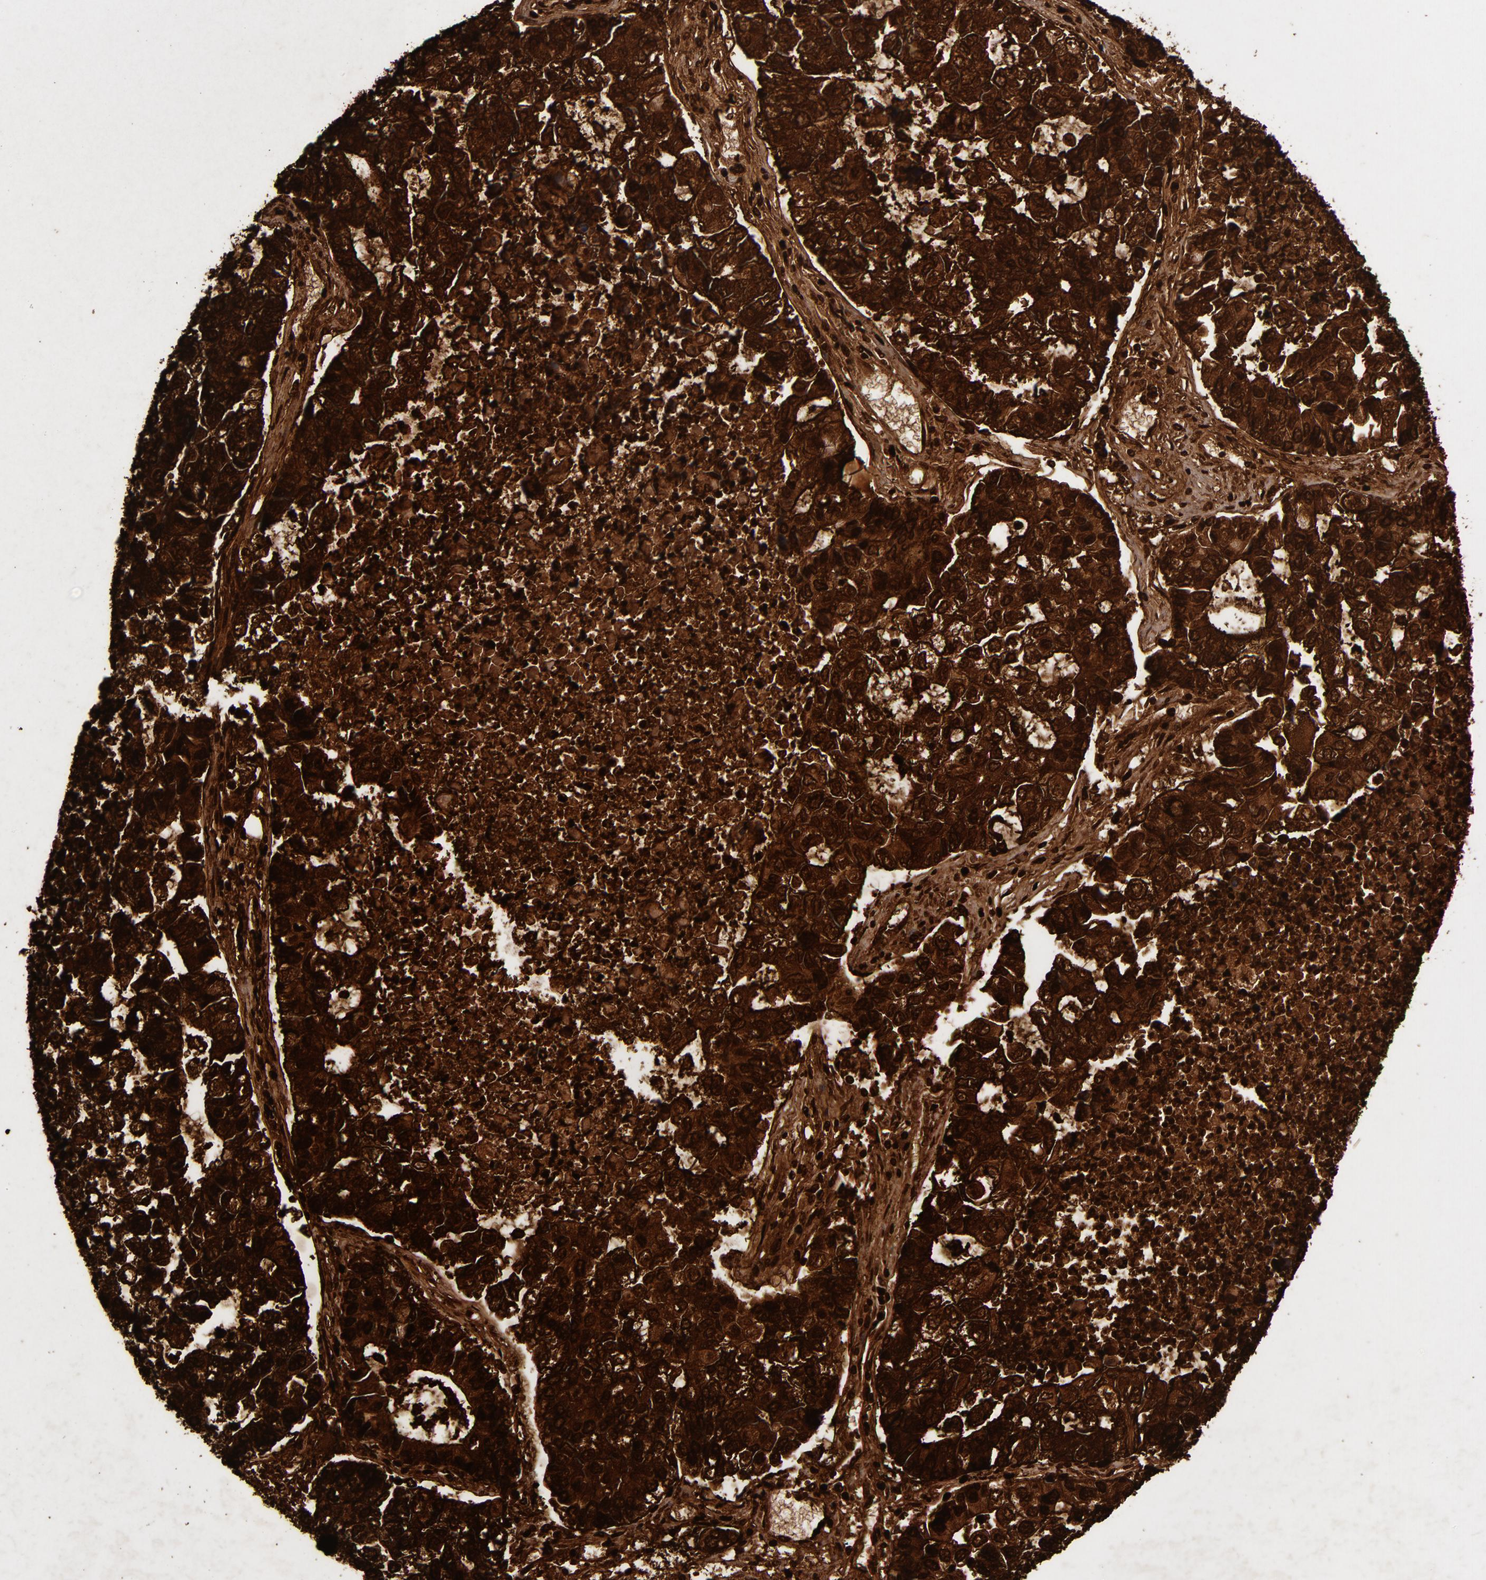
{"staining": {"intensity": "strong", "quantity": ">75%", "location": "cytoplasmic/membranous"}, "tissue": "lung cancer", "cell_type": "Tumor cells", "image_type": "cancer", "snomed": [{"axis": "morphology", "description": "Adenocarcinoma, NOS"}, {"axis": "topography", "description": "Lung"}], "caption": "Protein expression analysis of human lung cancer (adenocarcinoma) reveals strong cytoplasmic/membranous expression in approximately >75% of tumor cells.", "gene": "MFGE8", "patient": {"sex": "female", "age": 51}}